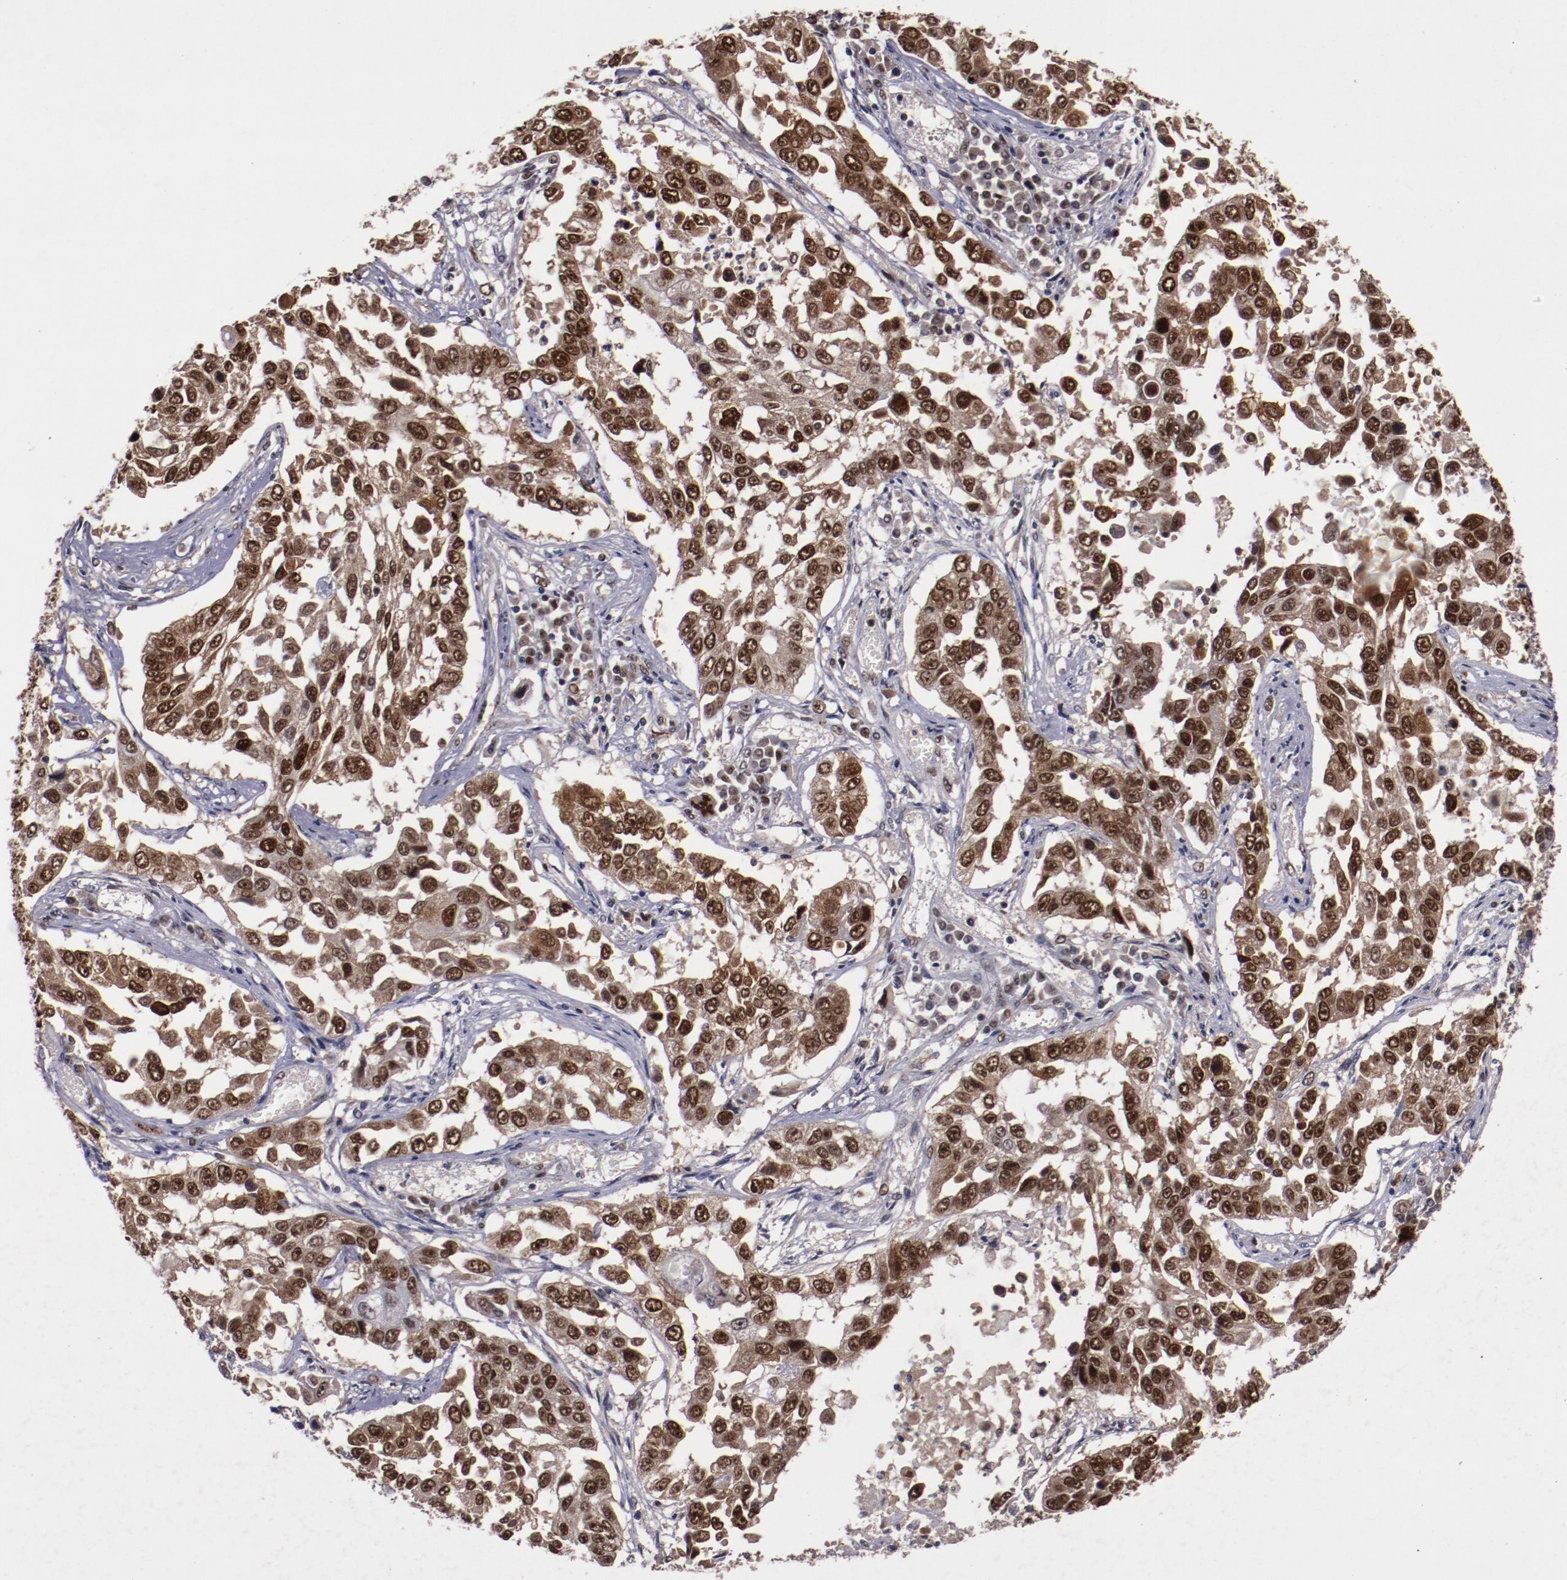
{"staining": {"intensity": "strong", "quantity": ">75%", "location": "cytoplasmic/membranous,nuclear"}, "tissue": "lung cancer", "cell_type": "Tumor cells", "image_type": "cancer", "snomed": [{"axis": "morphology", "description": "Squamous cell carcinoma, NOS"}, {"axis": "topography", "description": "Lung"}], "caption": "A histopathology image of squamous cell carcinoma (lung) stained for a protein exhibits strong cytoplasmic/membranous and nuclear brown staining in tumor cells. (brown staining indicates protein expression, while blue staining denotes nuclei).", "gene": "CHEK2", "patient": {"sex": "male", "age": 71}}